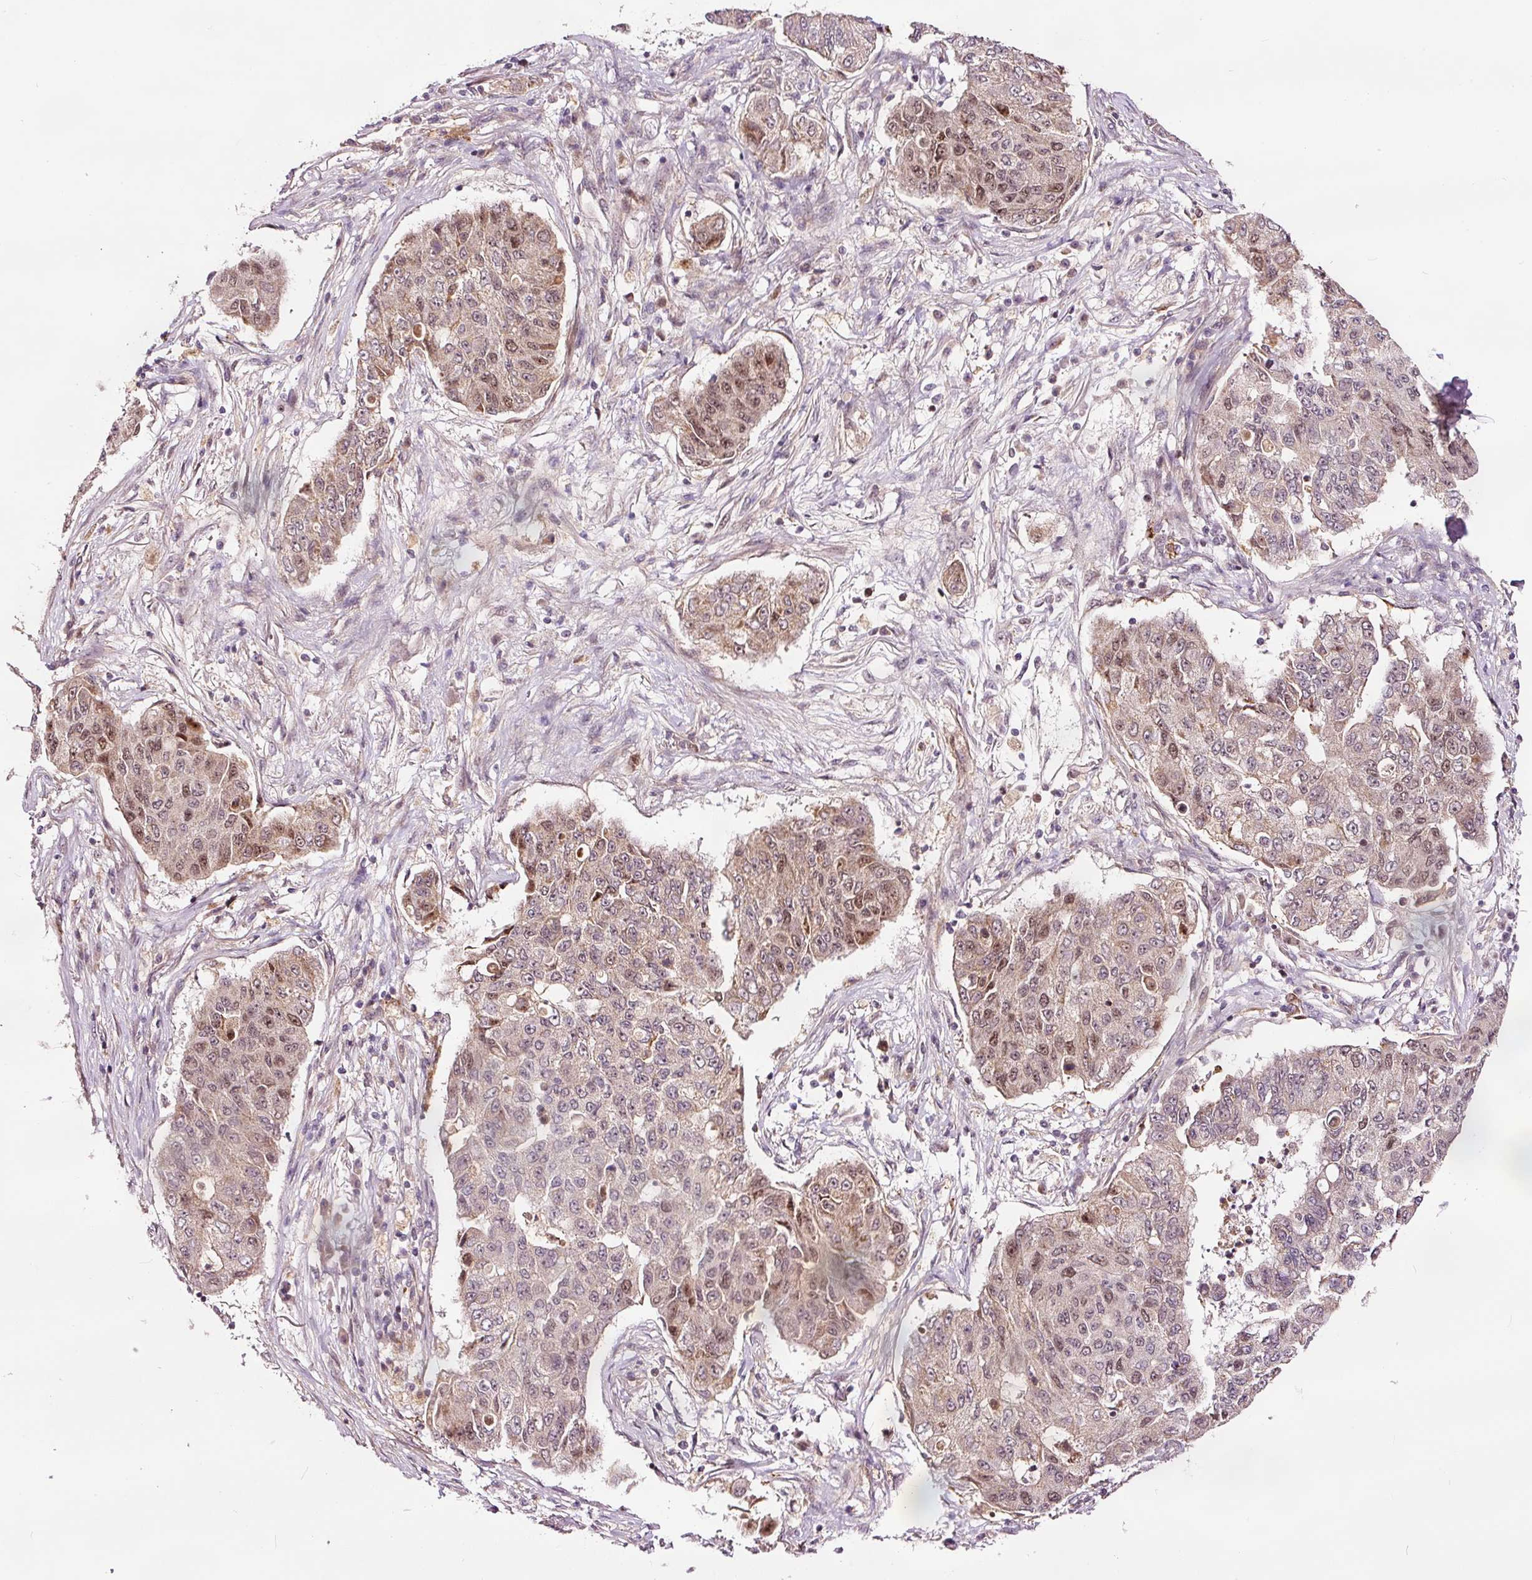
{"staining": {"intensity": "weak", "quantity": "25%-75%", "location": "nuclear"}, "tissue": "lung cancer", "cell_type": "Tumor cells", "image_type": "cancer", "snomed": [{"axis": "morphology", "description": "Squamous cell carcinoma, NOS"}, {"axis": "topography", "description": "Lung"}], "caption": "Immunohistochemical staining of human lung cancer (squamous cell carcinoma) shows weak nuclear protein expression in about 25%-75% of tumor cells. The staining is performed using DAB (3,3'-diaminobenzidine) brown chromogen to label protein expression. The nuclei are counter-stained blue using hematoxylin.", "gene": "RFC4", "patient": {"sex": "male", "age": 74}}